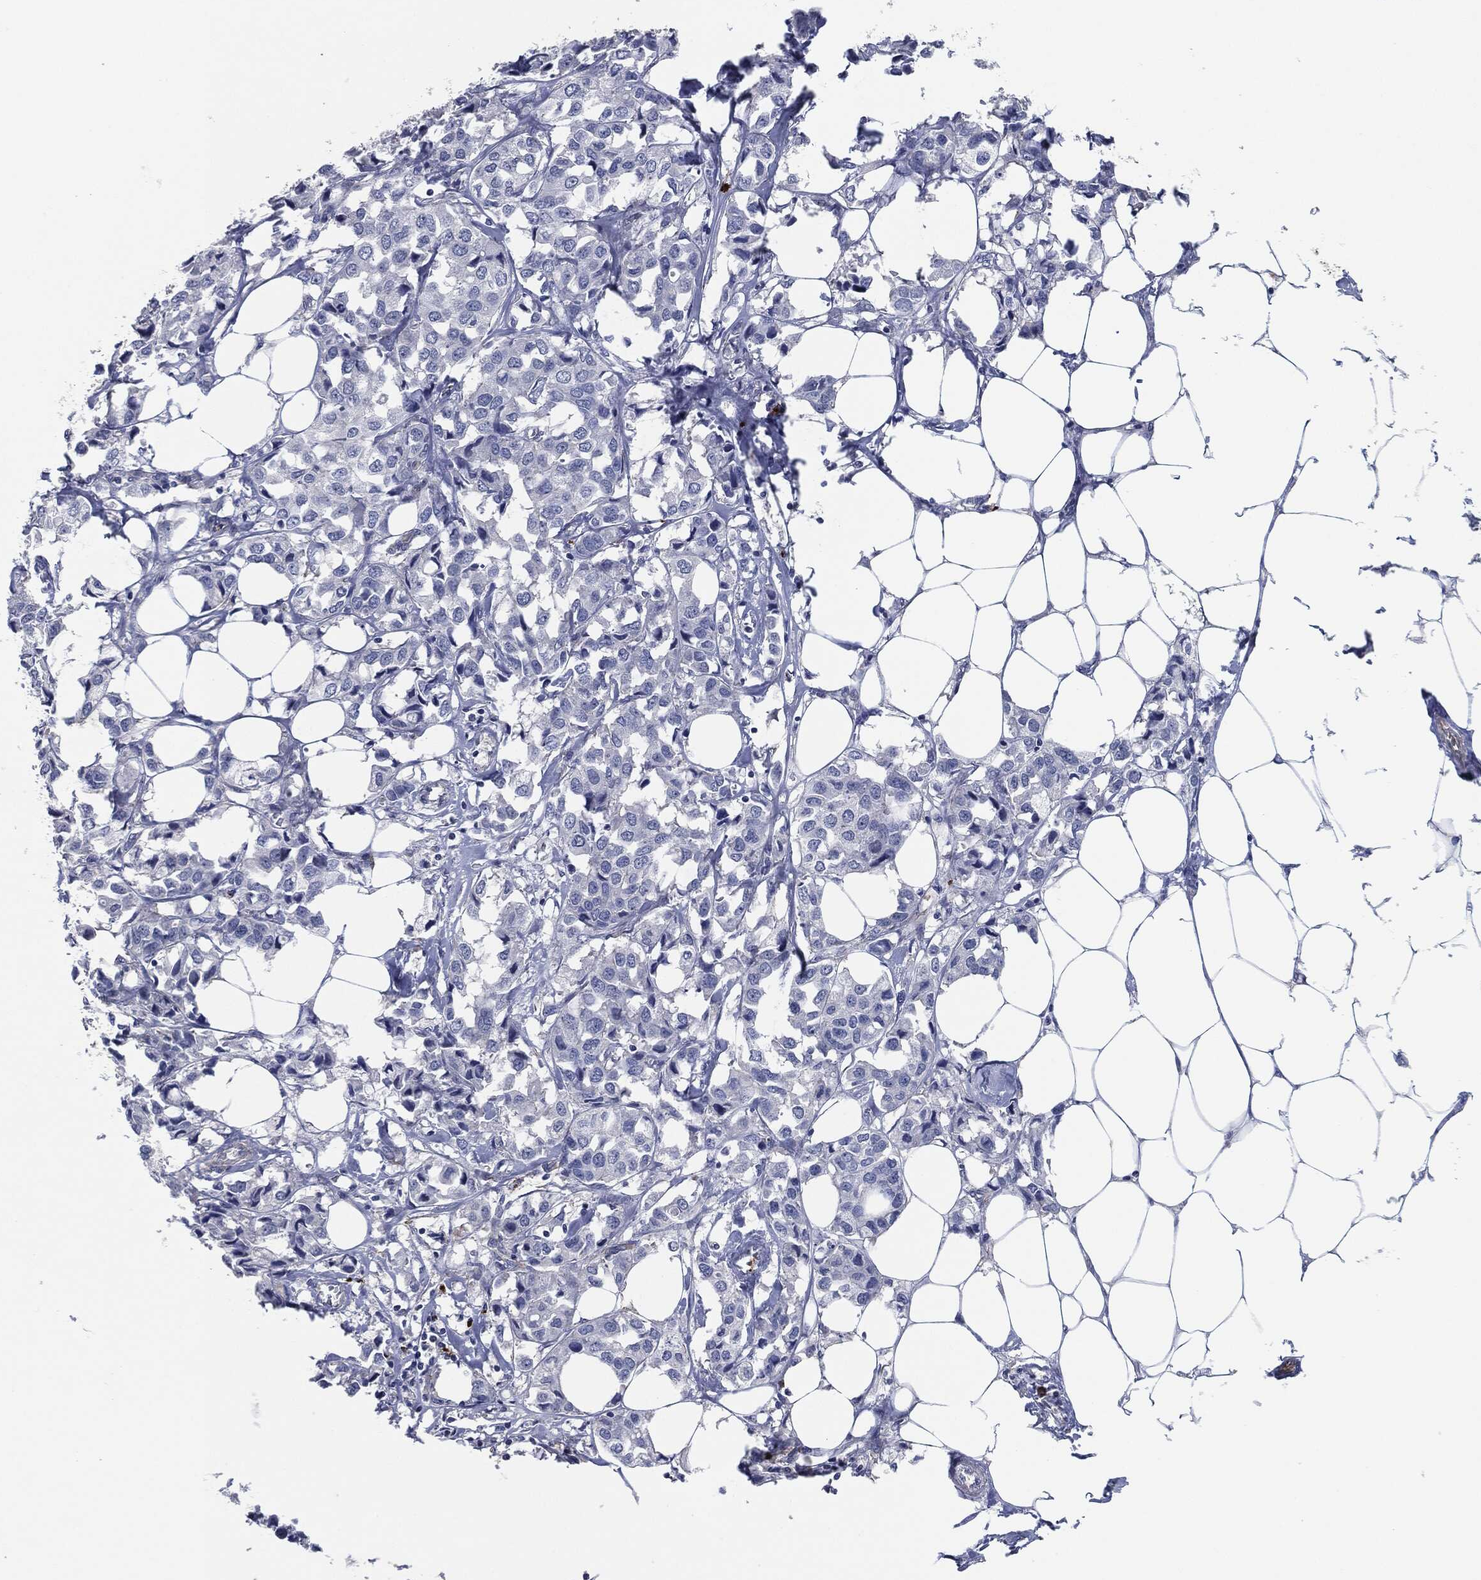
{"staining": {"intensity": "negative", "quantity": "none", "location": "none"}, "tissue": "breast cancer", "cell_type": "Tumor cells", "image_type": "cancer", "snomed": [{"axis": "morphology", "description": "Duct carcinoma"}, {"axis": "topography", "description": "Breast"}], "caption": "This image is of breast cancer stained with immunohistochemistry (IHC) to label a protein in brown with the nuclei are counter-stained blue. There is no positivity in tumor cells.", "gene": "MPO", "patient": {"sex": "female", "age": 80}}